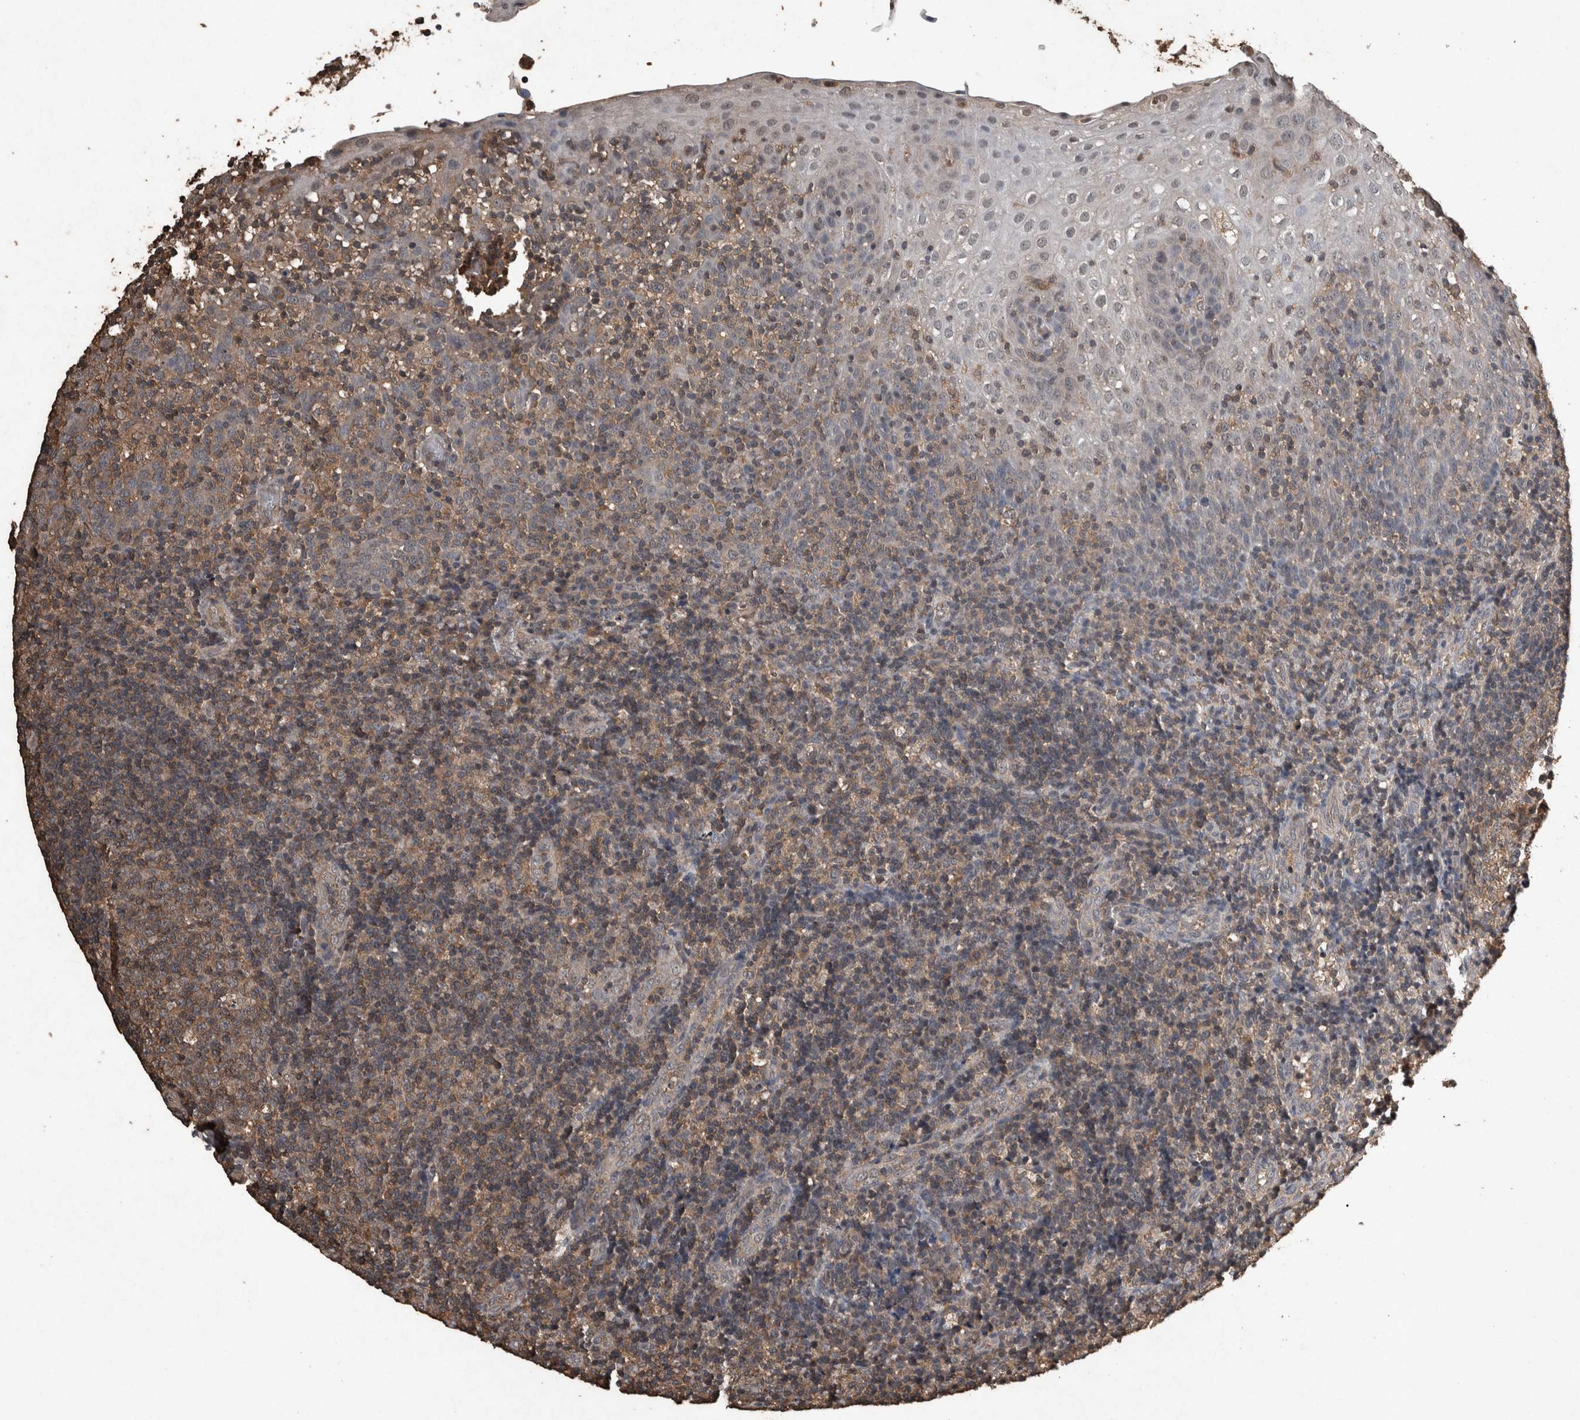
{"staining": {"intensity": "moderate", "quantity": ">75%", "location": "cytoplasmic/membranous"}, "tissue": "tonsil", "cell_type": "Germinal center cells", "image_type": "normal", "snomed": [{"axis": "morphology", "description": "Normal tissue, NOS"}, {"axis": "topography", "description": "Tonsil"}], "caption": "Tonsil stained with DAB (3,3'-diaminobenzidine) IHC exhibits medium levels of moderate cytoplasmic/membranous expression in about >75% of germinal center cells.", "gene": "FGFRL1", "patient": {"sex": "female", "age": 19}}